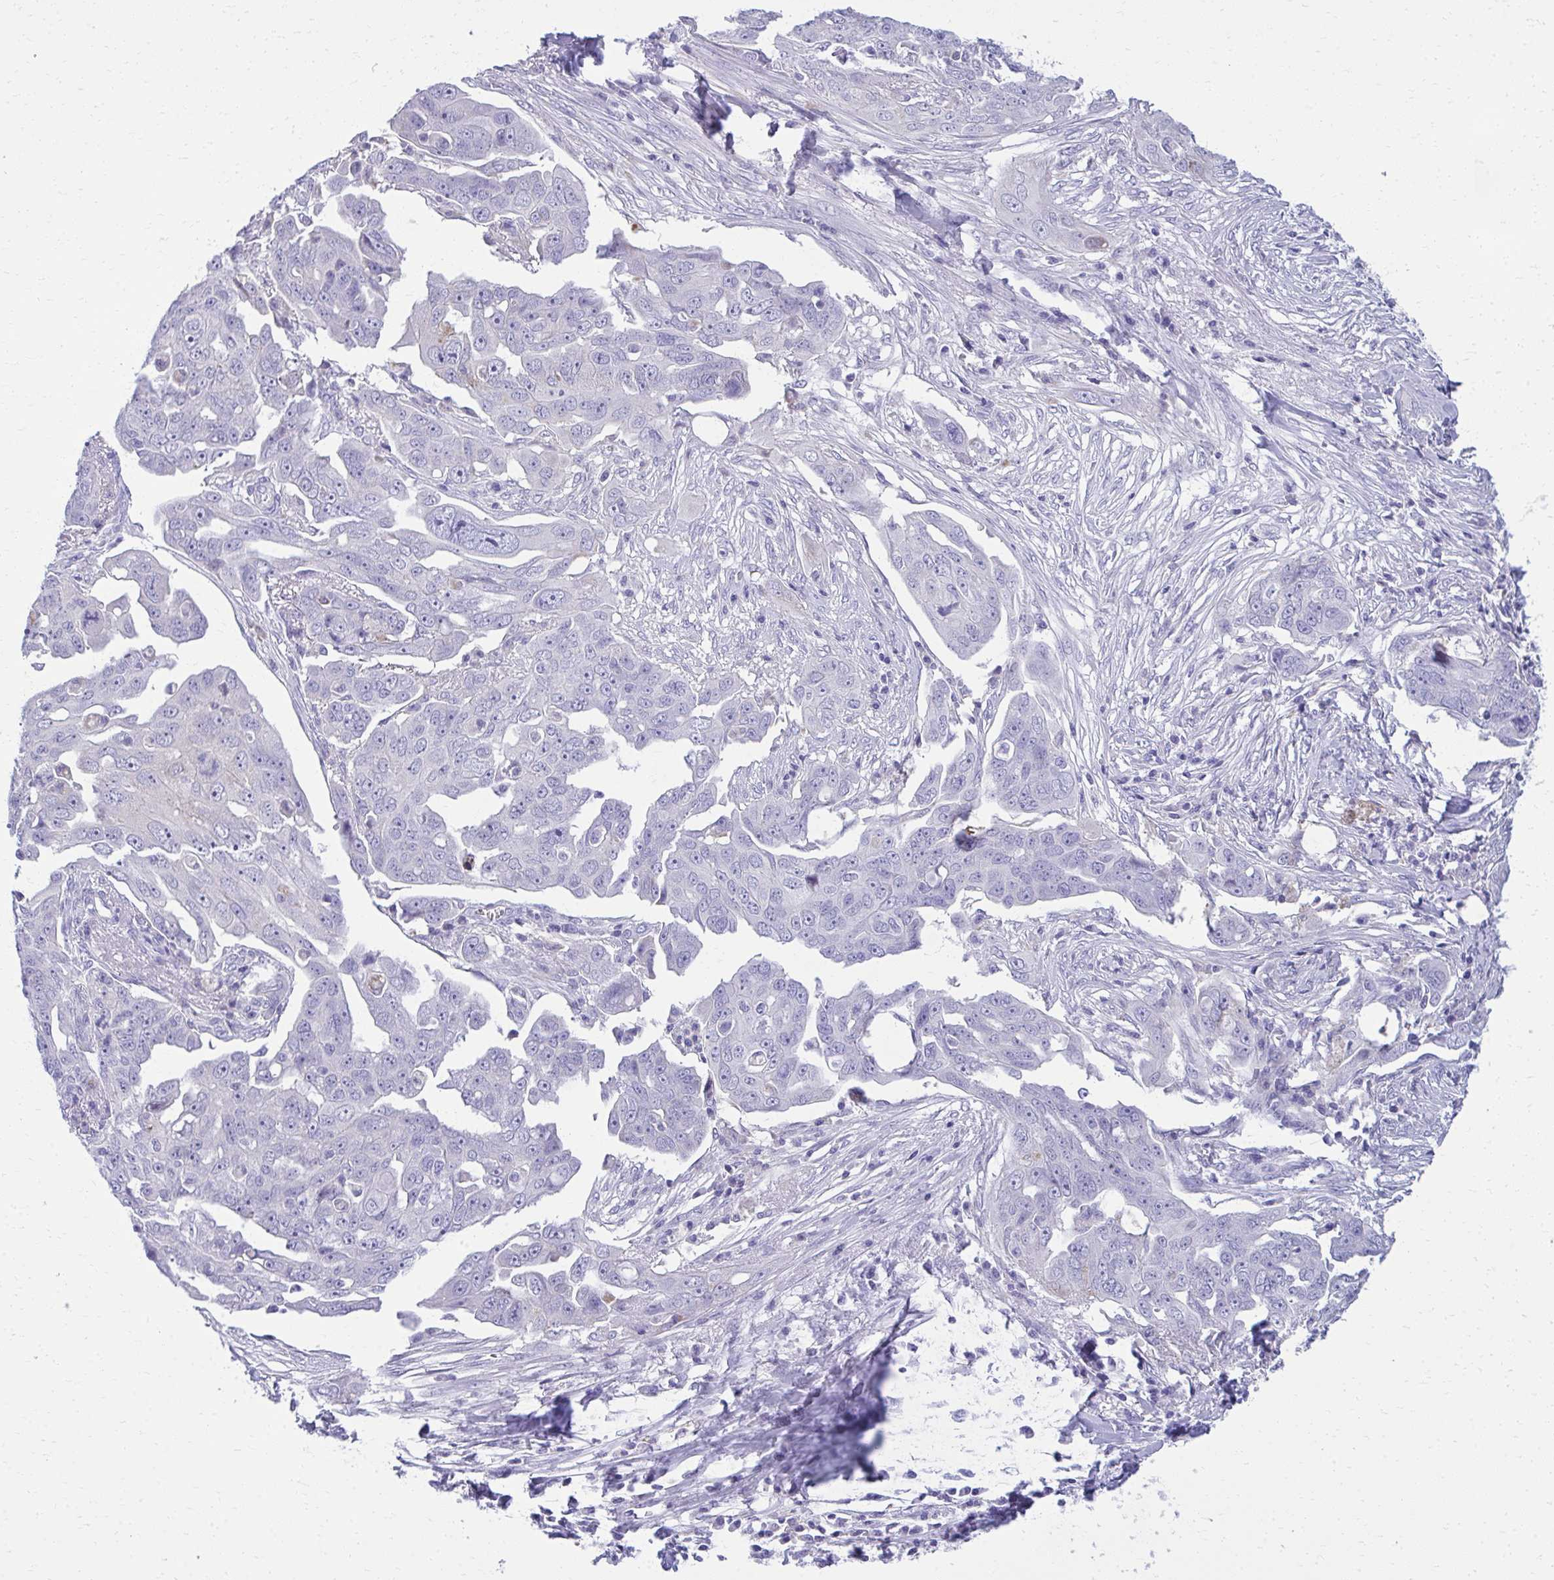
{"staining": {"intensity": "negative", "quantity": "none", "location": "none"}, "tissue": "ovarian cancer", "cell_type": "Tumor cells", "image_type": "cancer", "snomed": [{"axis": "morphology", "description": "Carcinoma, endometroid"}, {"axis": "topography", "description": "Ovary"}], "caption": "The micrograph exhibits no staining of tumor cells in ovarian cancer (endometroid carcinoma).", "gene": "AIG1", "patient": {"sex": "female", "age": 70}}